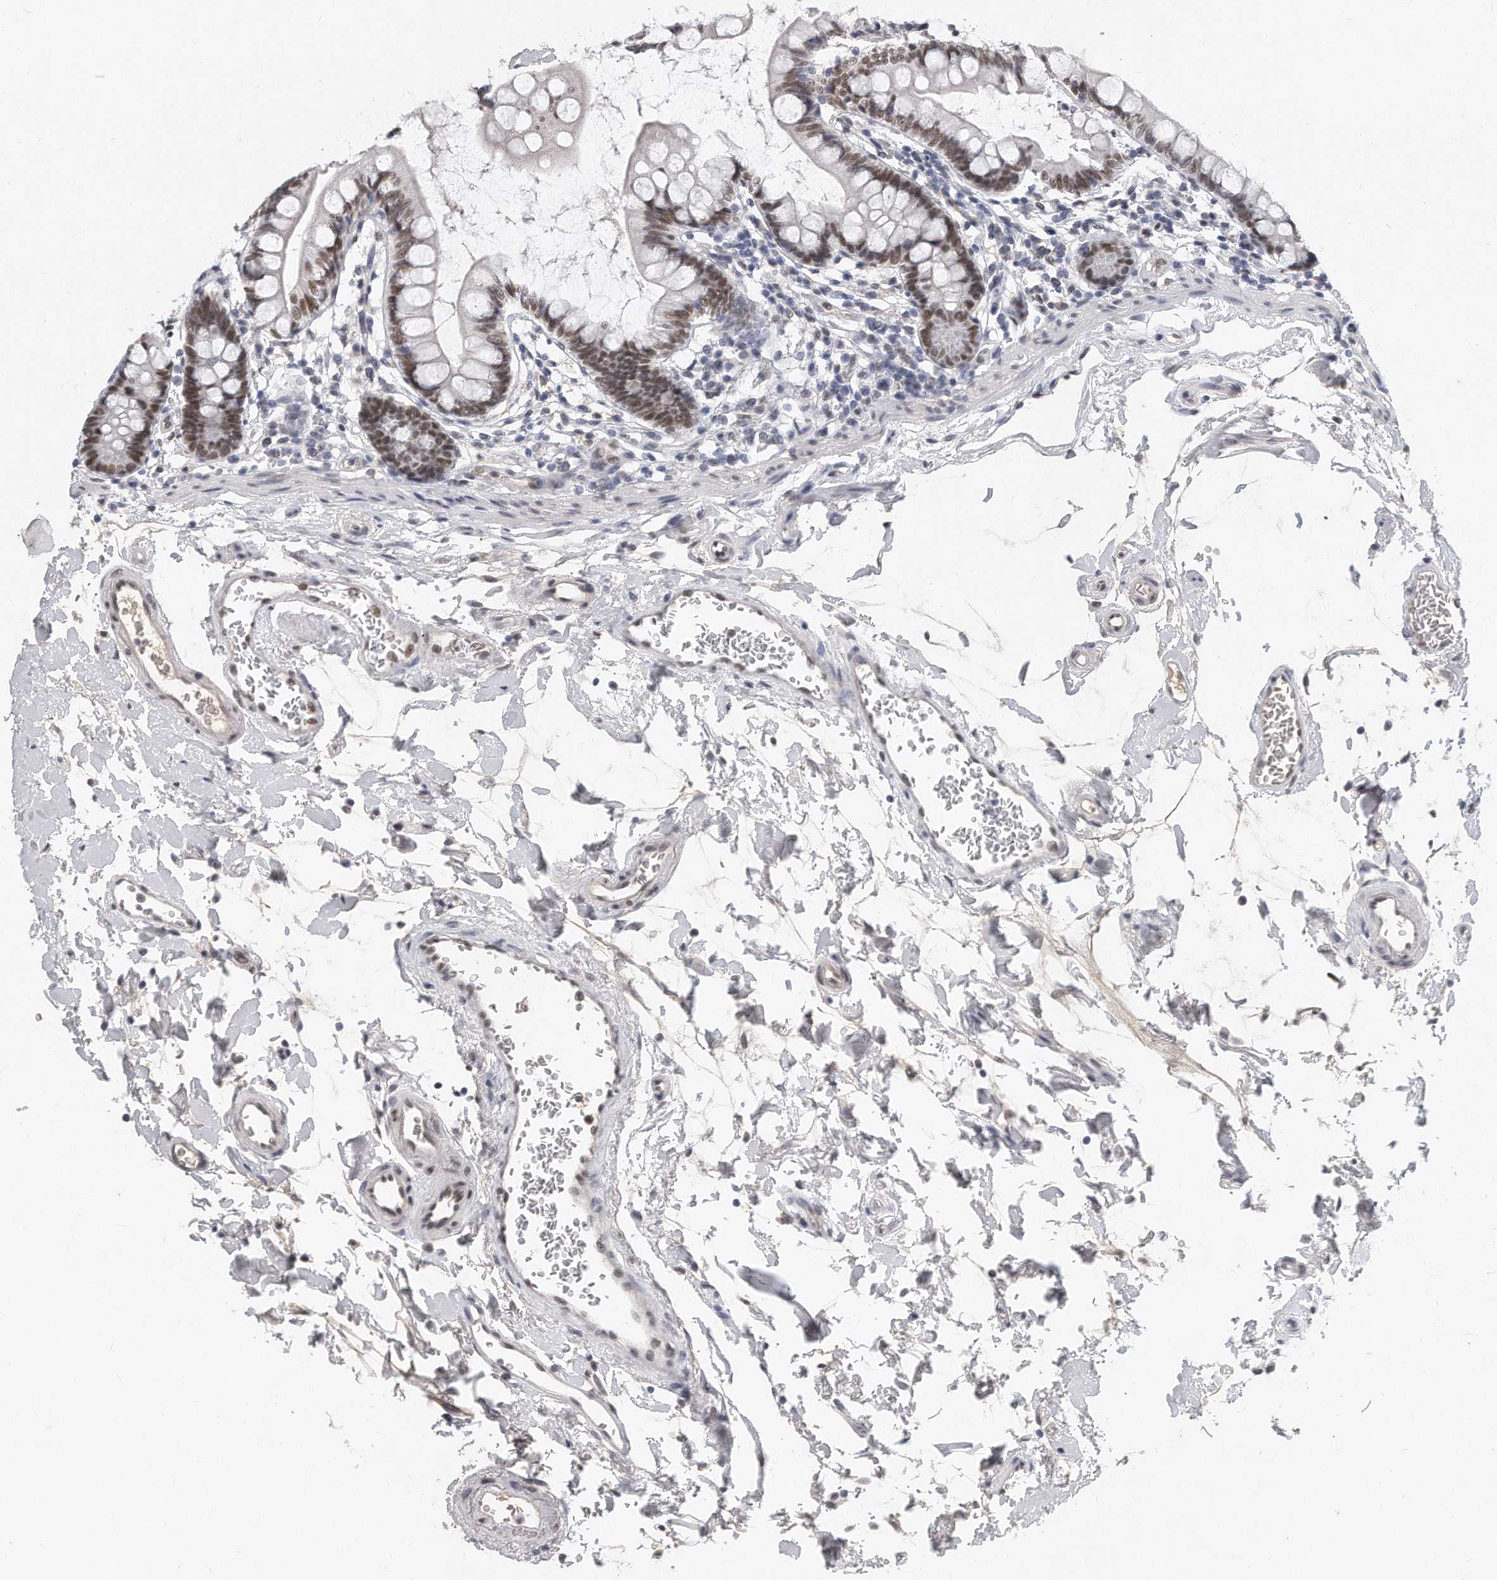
{"staining": {"intensity": "moderate", "quantity": ">75%", "location": "nuclear"}, "tissue": "small intestine", "cell_type": "Glandular cells", "image_type": "normal", "snomed": [{"axis": "morphology", "description": "Normal tissue, NOS"}, {"axis": "topography", "description": "Small intestine"}], "caption": "High-power microscopy captured an immunohistochemistry micrograph of unremarkable small intestine, revealing moderate nuclear expression in about >75% of glandular cells.", "gene": "CTBP2", "patient": {"sex": "female", "age": 84}}